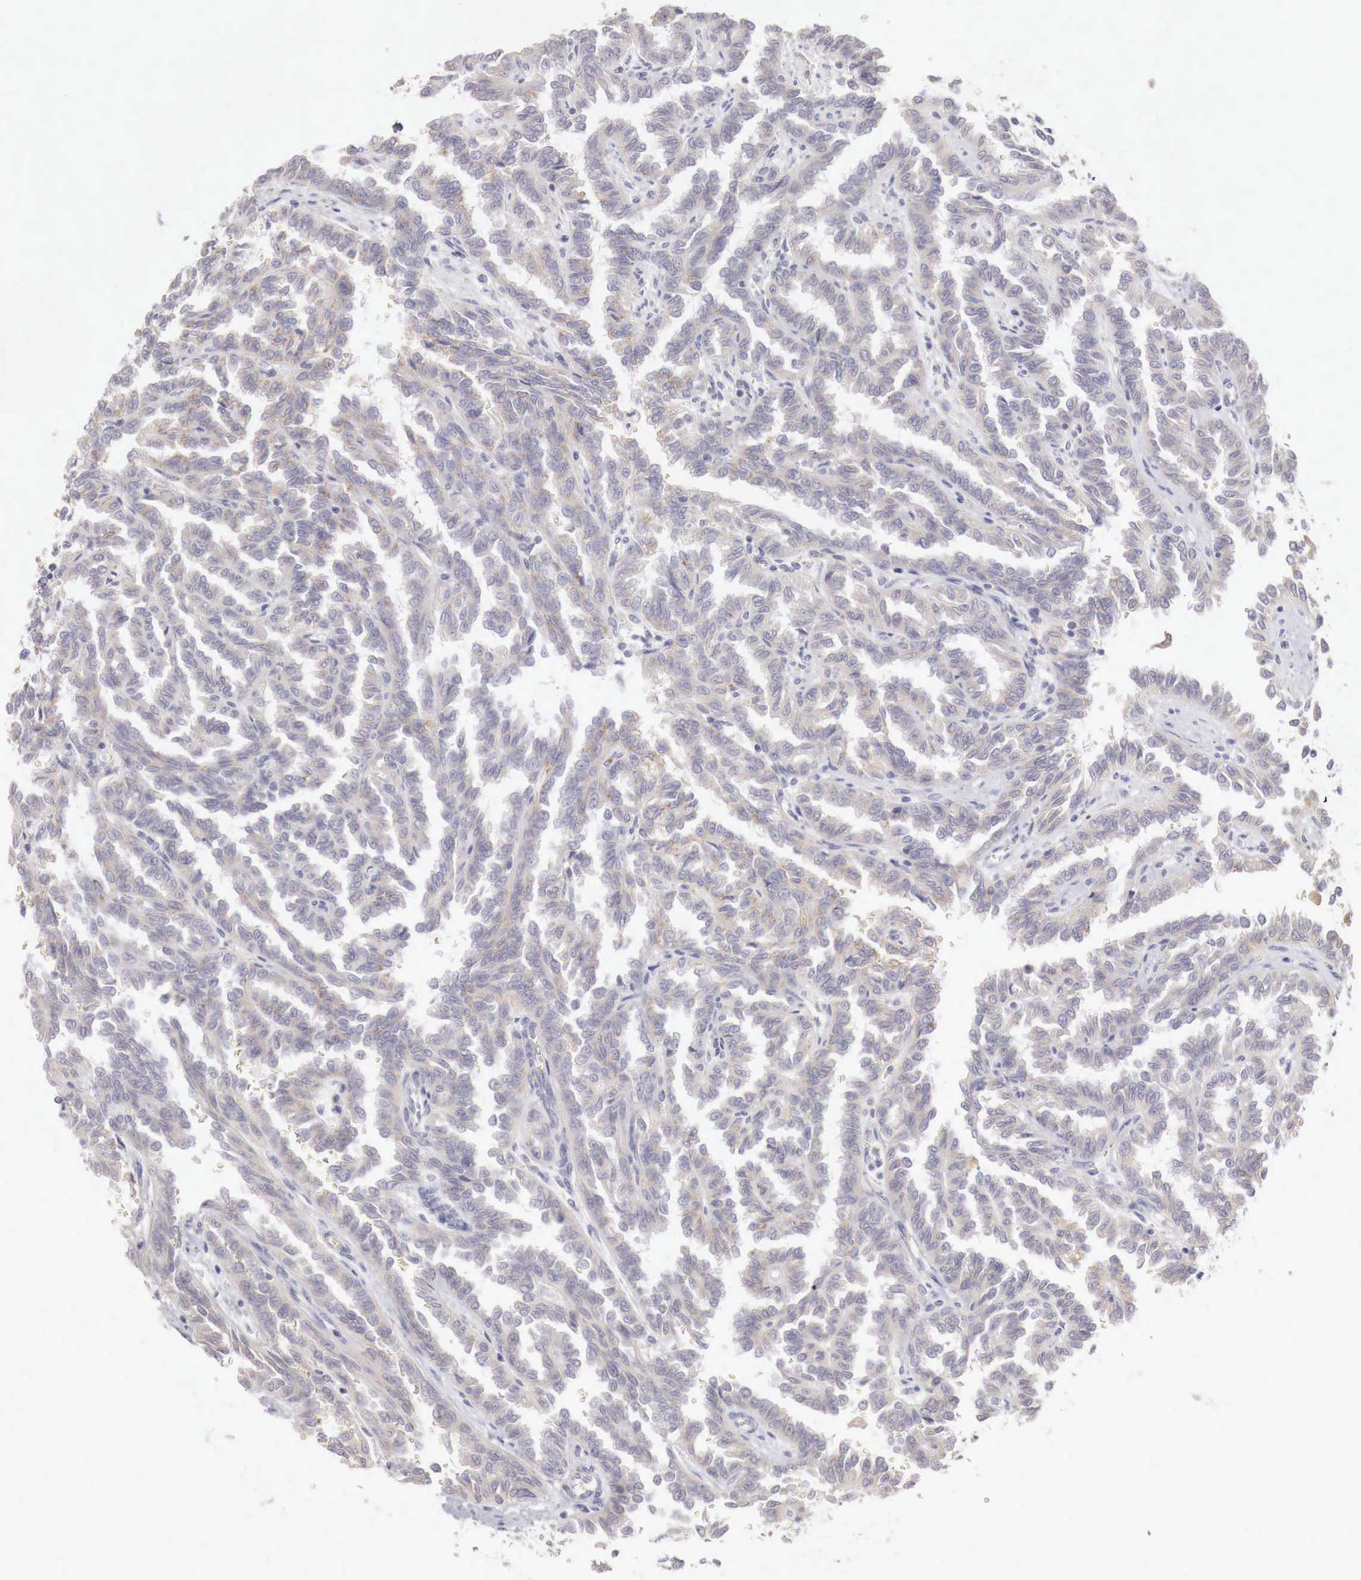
{"staining": {"intensity": "weak", "quantity": "25%-75%", "location": "cytoplasmic/membranous"}, "tissue": "renal cancer", "cell_type": "Tumor cells", "image_type": "cancer", "snomed": [{"axis": "morphology", "description": "Inflammation, NOS"}, {"axis": "morphology", "description": "Adenocarcinoma, NOS"}, {"axis": "topography", "description": "Kidney"}], "caption": "An image of human renal adenocarcinoma stained for a protein exhibits weak cytoplasmic/membranous brown staining in tumor cells. The protein is shown in brown color, while the nuclei are stained blue.", "gene": "NSDHL", "patient": {"sex": "male", "age": 68}}